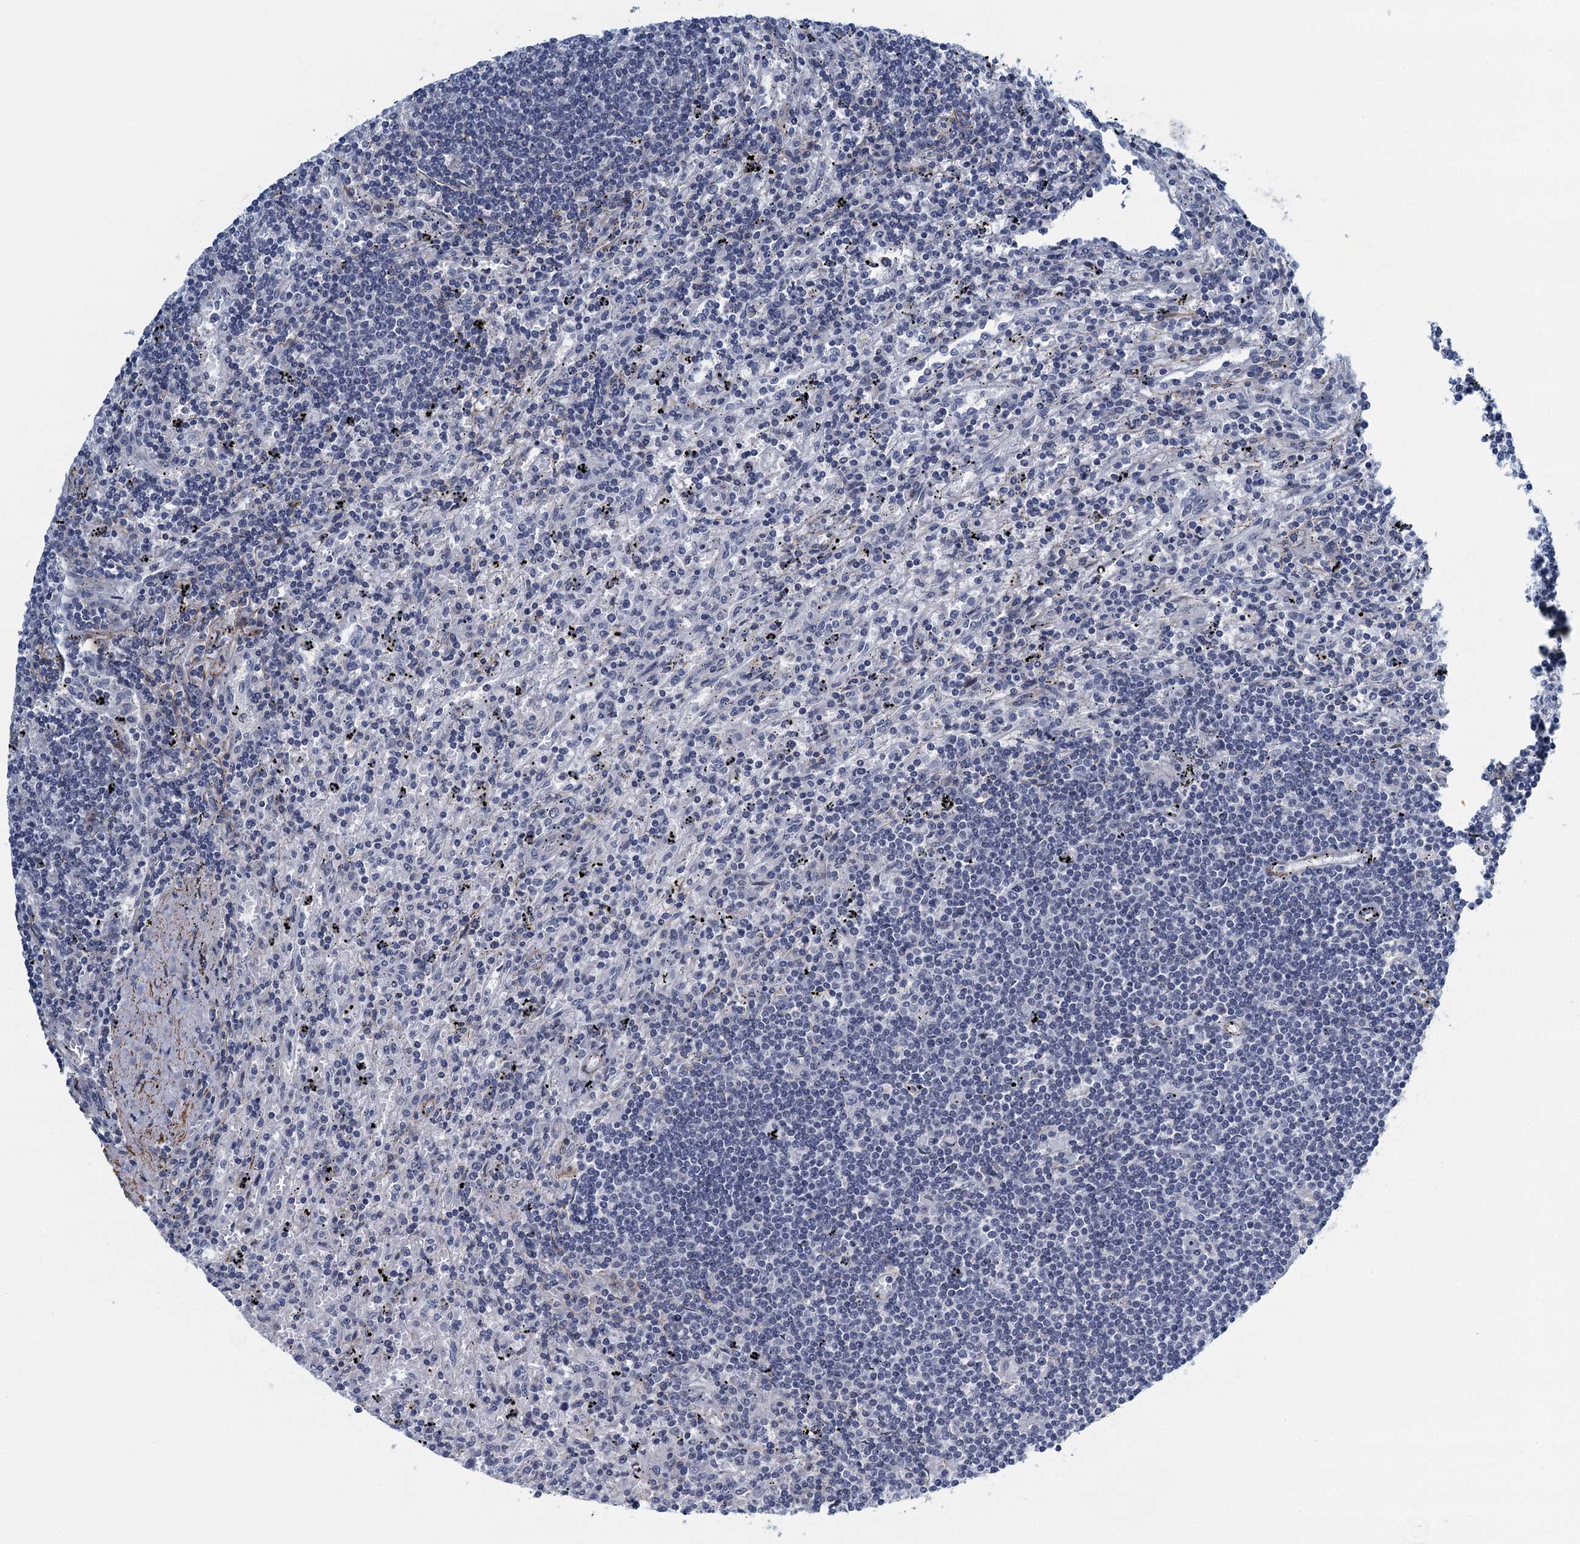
{"staining": {"intensity": "negative", "quantity": "none", "location": "none"}, "tissue": "lymphoma", "cell_type": "Tumor cells", "image_type": "cancer", "snomed": [{"axis": "morphology", "description": "Malignant lymphoma, non-Hodgkin's type, Low grade"}, {"axis": "topography", "description": "Spleen"}], "caption": "High power microscopy histopathology image of an IHC image of lymphoma, revealing no significant positivity in tumor cells.", "gene": "ALG2", "patient": {"sex": "male", "age": 76}}